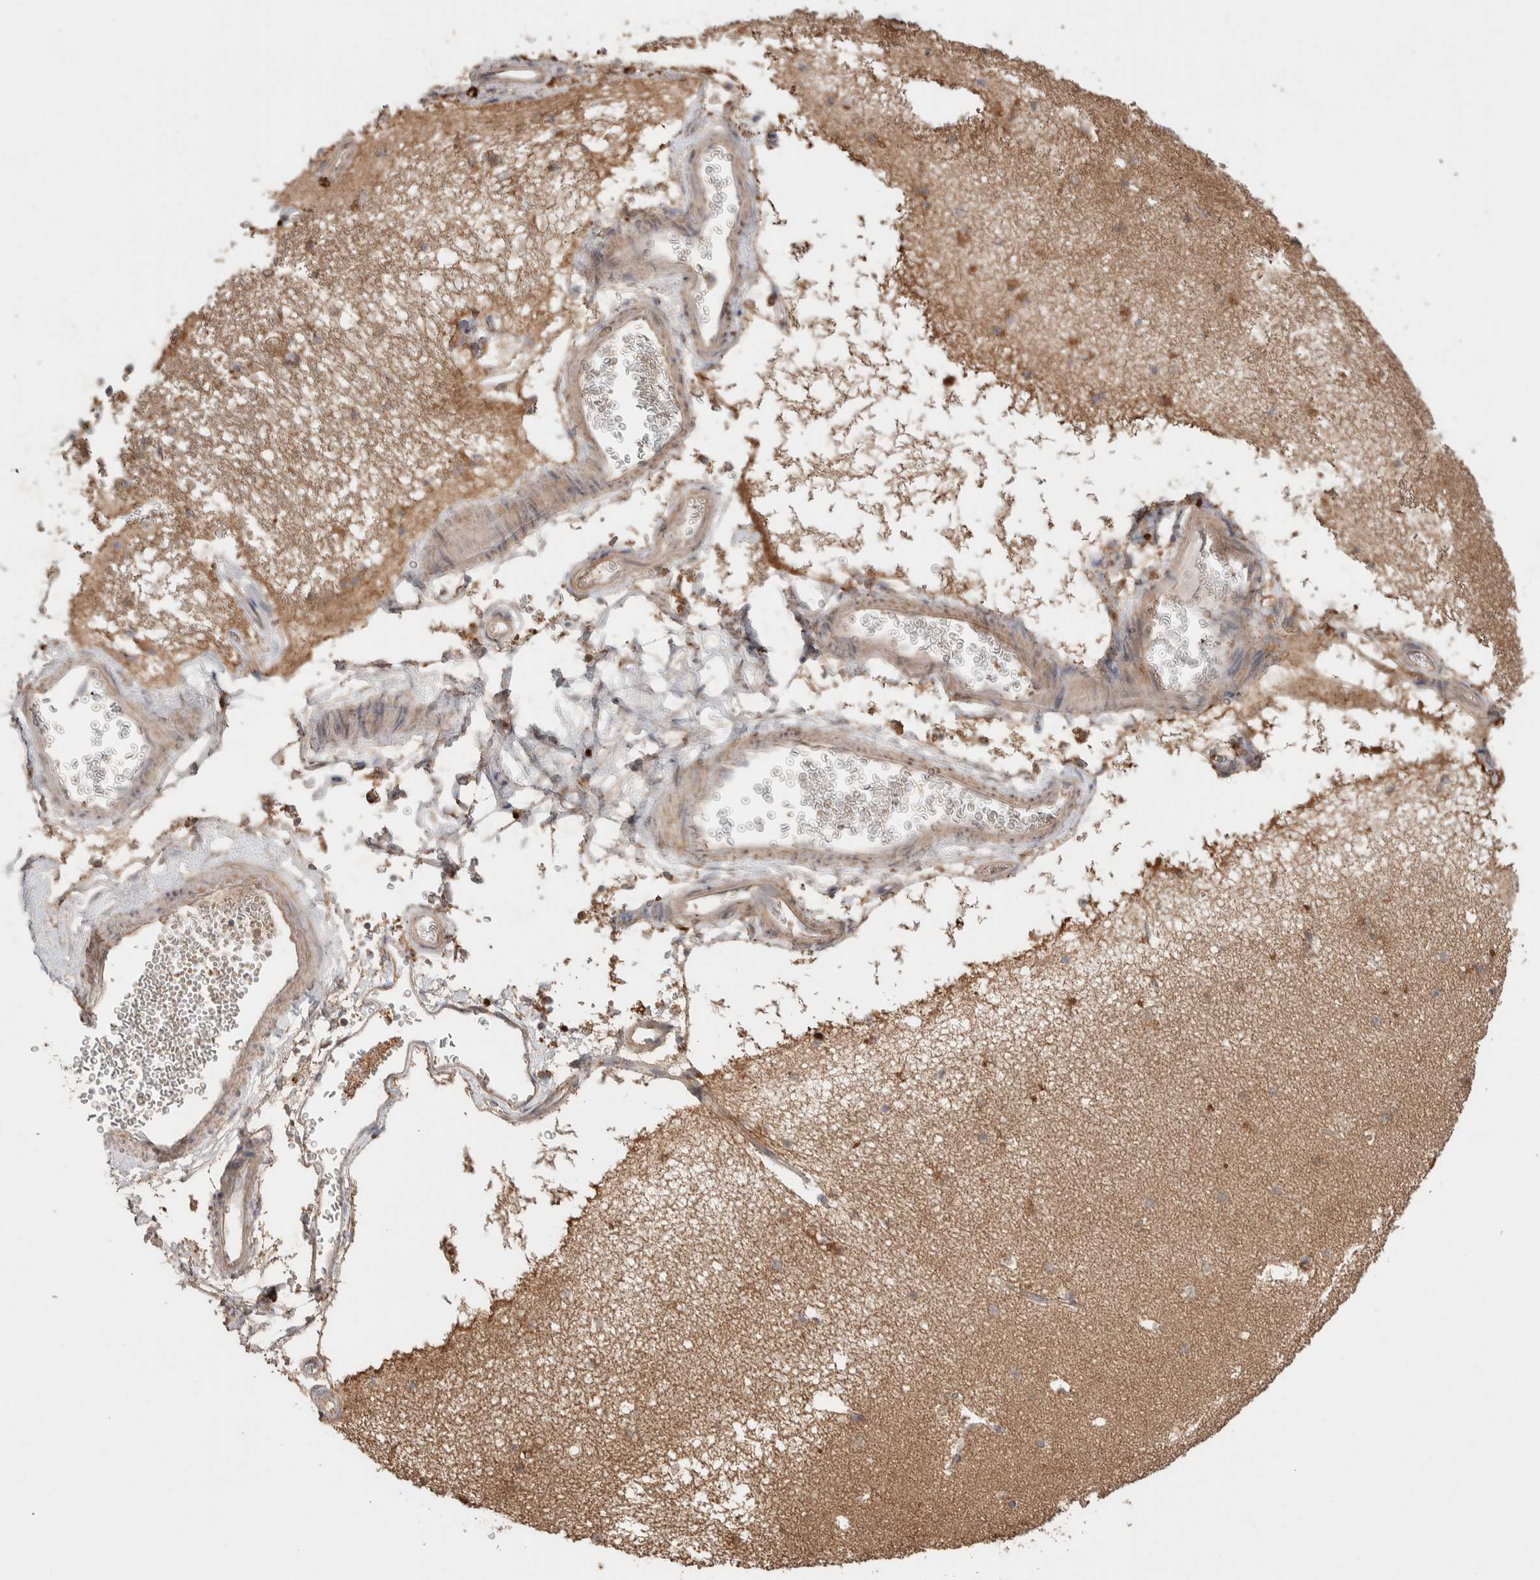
{"staining": {"intensity": "negative", "quantity": "none", "location": "none"}, "tissue": "hippocampus", "cell_type": "Glial cells", "image_type": "normal", "snomed": [{"axis": "morphology", "description": "Normal tissue, NOS"}, {"axis": "topography", "description": "Hippocampus"}], "caption": "The photomicrograph shows no staining of glial cells in benign hippocampus.", "gene": "KCNJ5", "patient": {"sex": "male", "age": 45}}